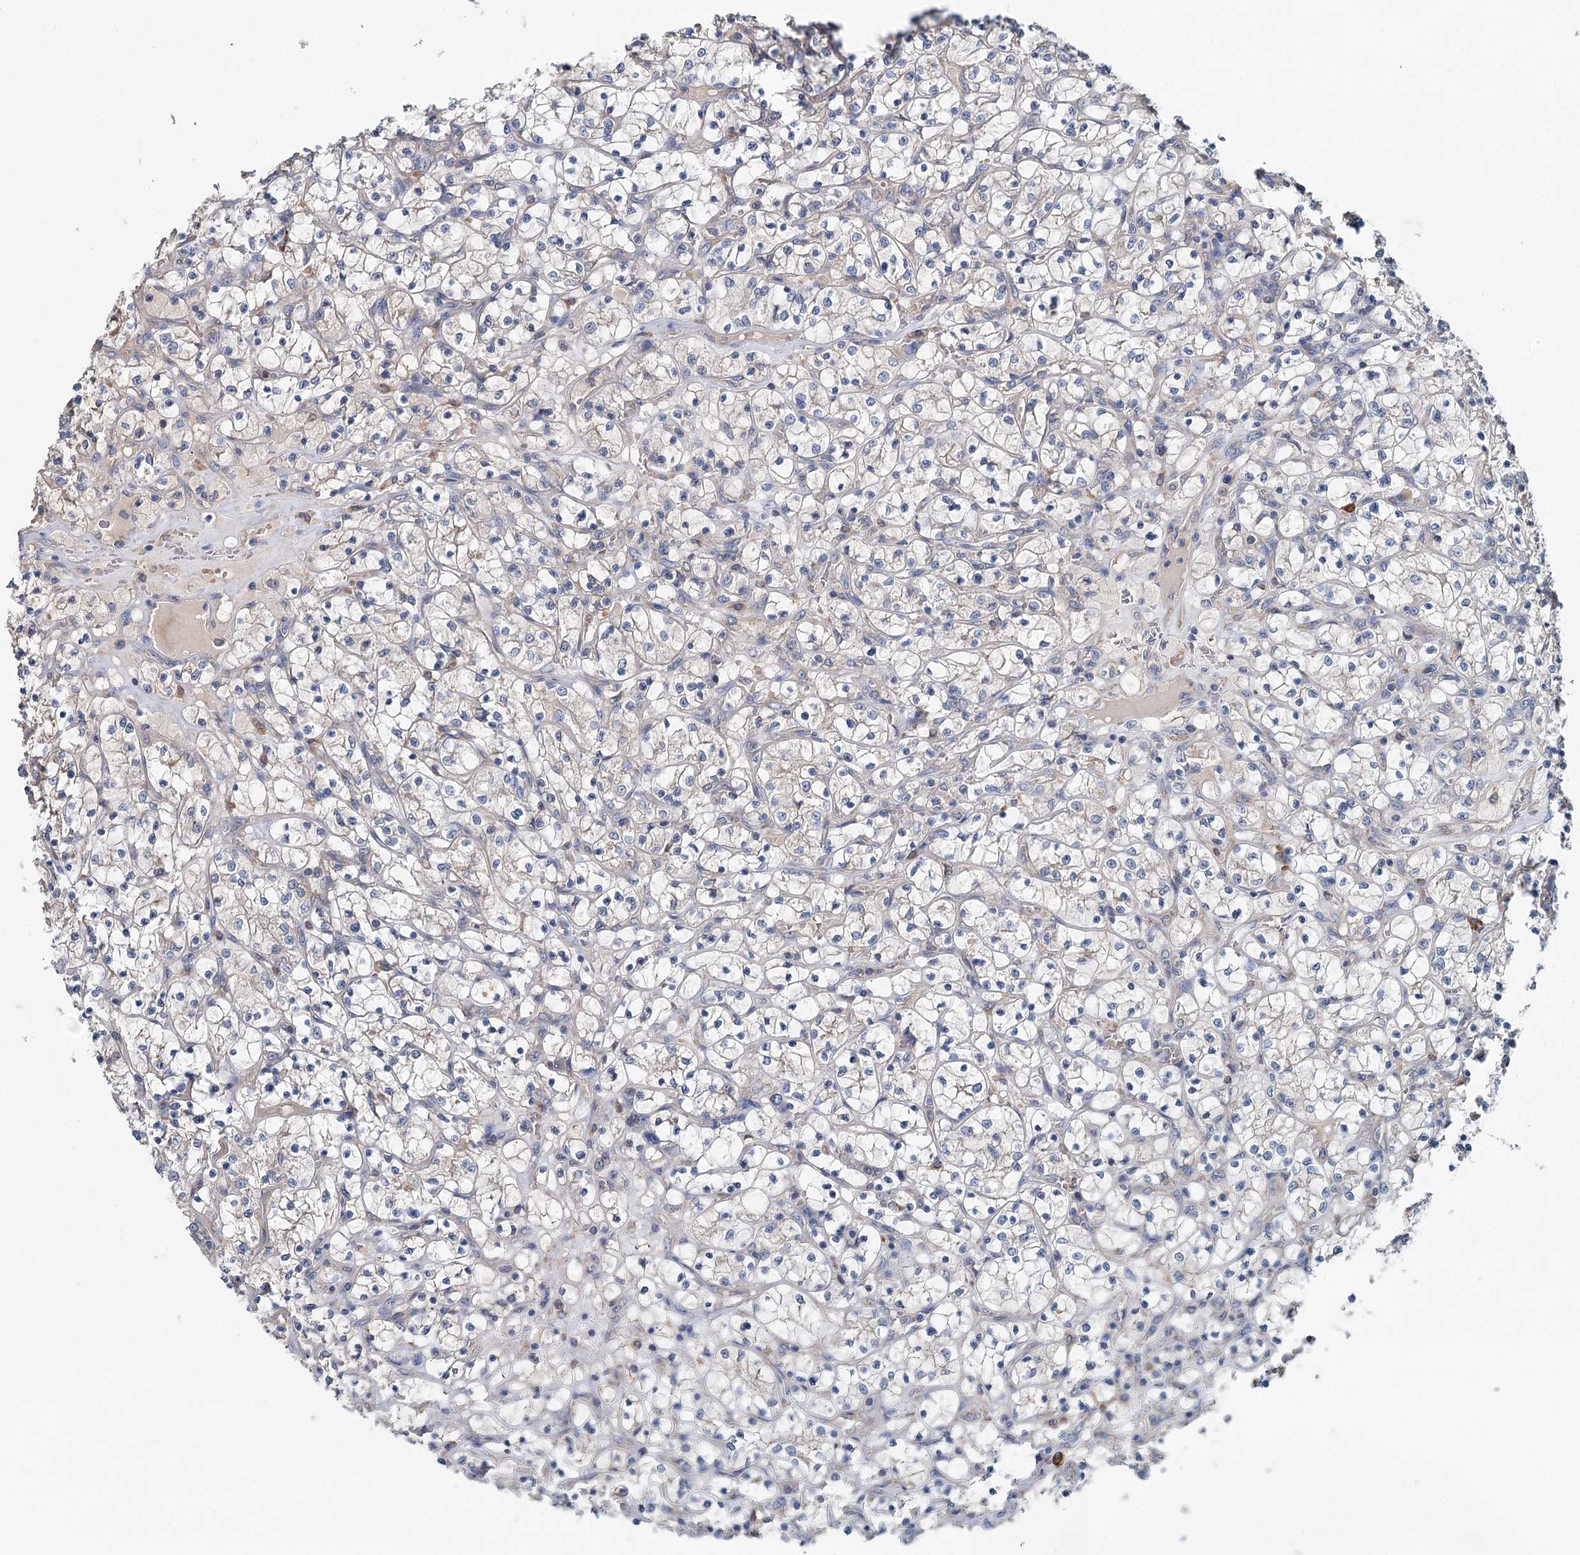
{"staining": {"intensity": "negative", "quantity": "none", "location": "none"}, "tissue": "renal cancer", "cell_type": "Tumor cells", "image_type": "cancer", "snomed": [{"axis": "morphology", "description": "Adenocarcinoma, NOS"}, {"axis": "topography", "description": "Kidney"}], "caption": "This is a image of immunohistochemistry (IHC) staining of adenocarcinoma (renal), which shows no staining in tumor cells.", "gene": "ANKRD16", "patient": {"sex": "female", "age": 69}}